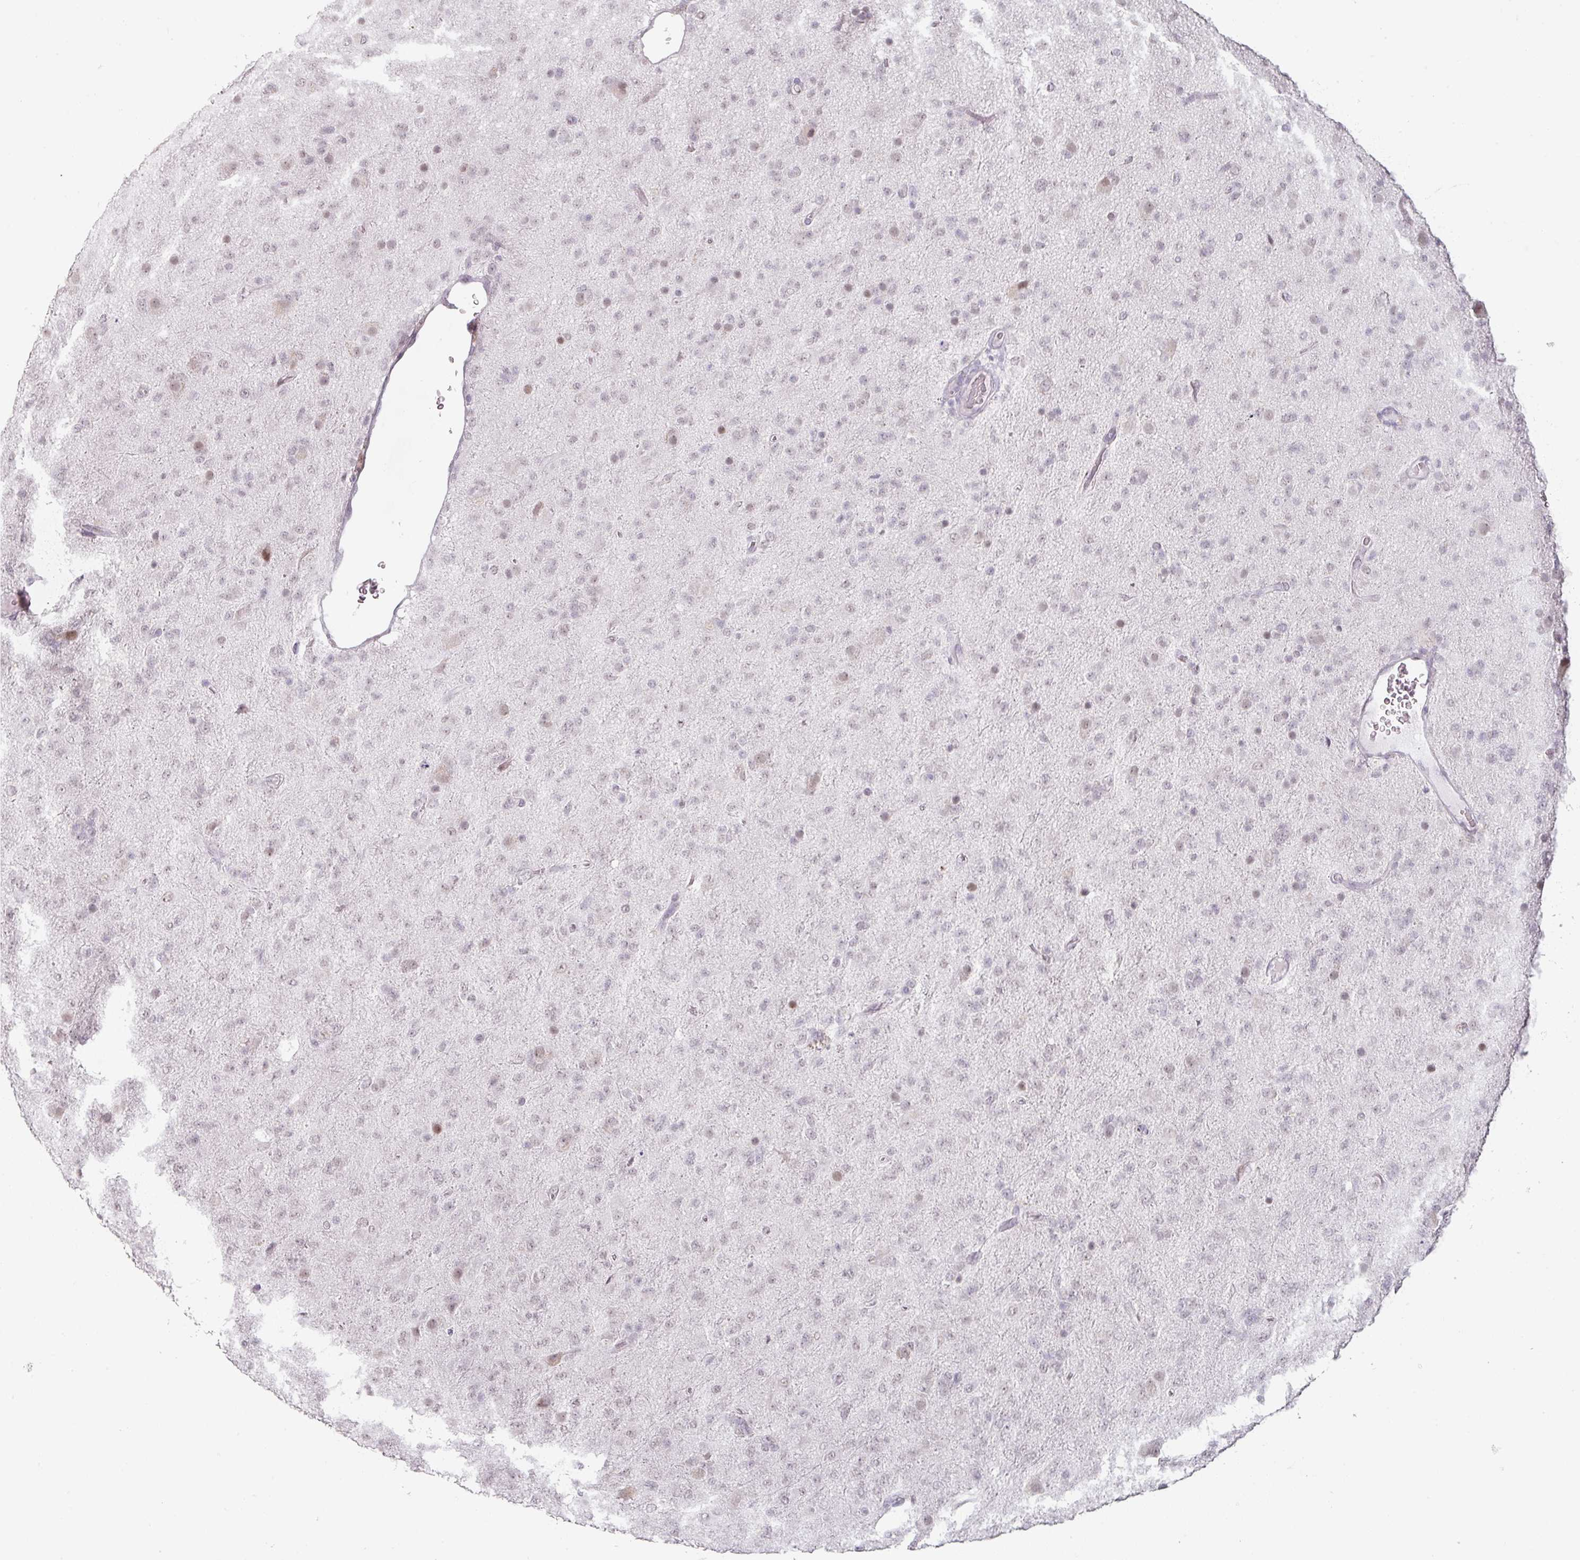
{"staining": {"intensity": "negative", "quantity": "none", "location": "none"}, "tissue": "glioma", "cell_type": "Tumor cells", "image_type": "cancer", "snomed": [{"axis": "morphology", "description": "Glioma, malignant, Low grade"}, {"axis": "topography", "description": "Brain"}], "caption": "This is an immunohistochemistry (IHC) histopathology image of glioma. There is no expression in tumor cells.", "gene": "SPRR1A", "patient": {"sex": "male", "age": 65}}